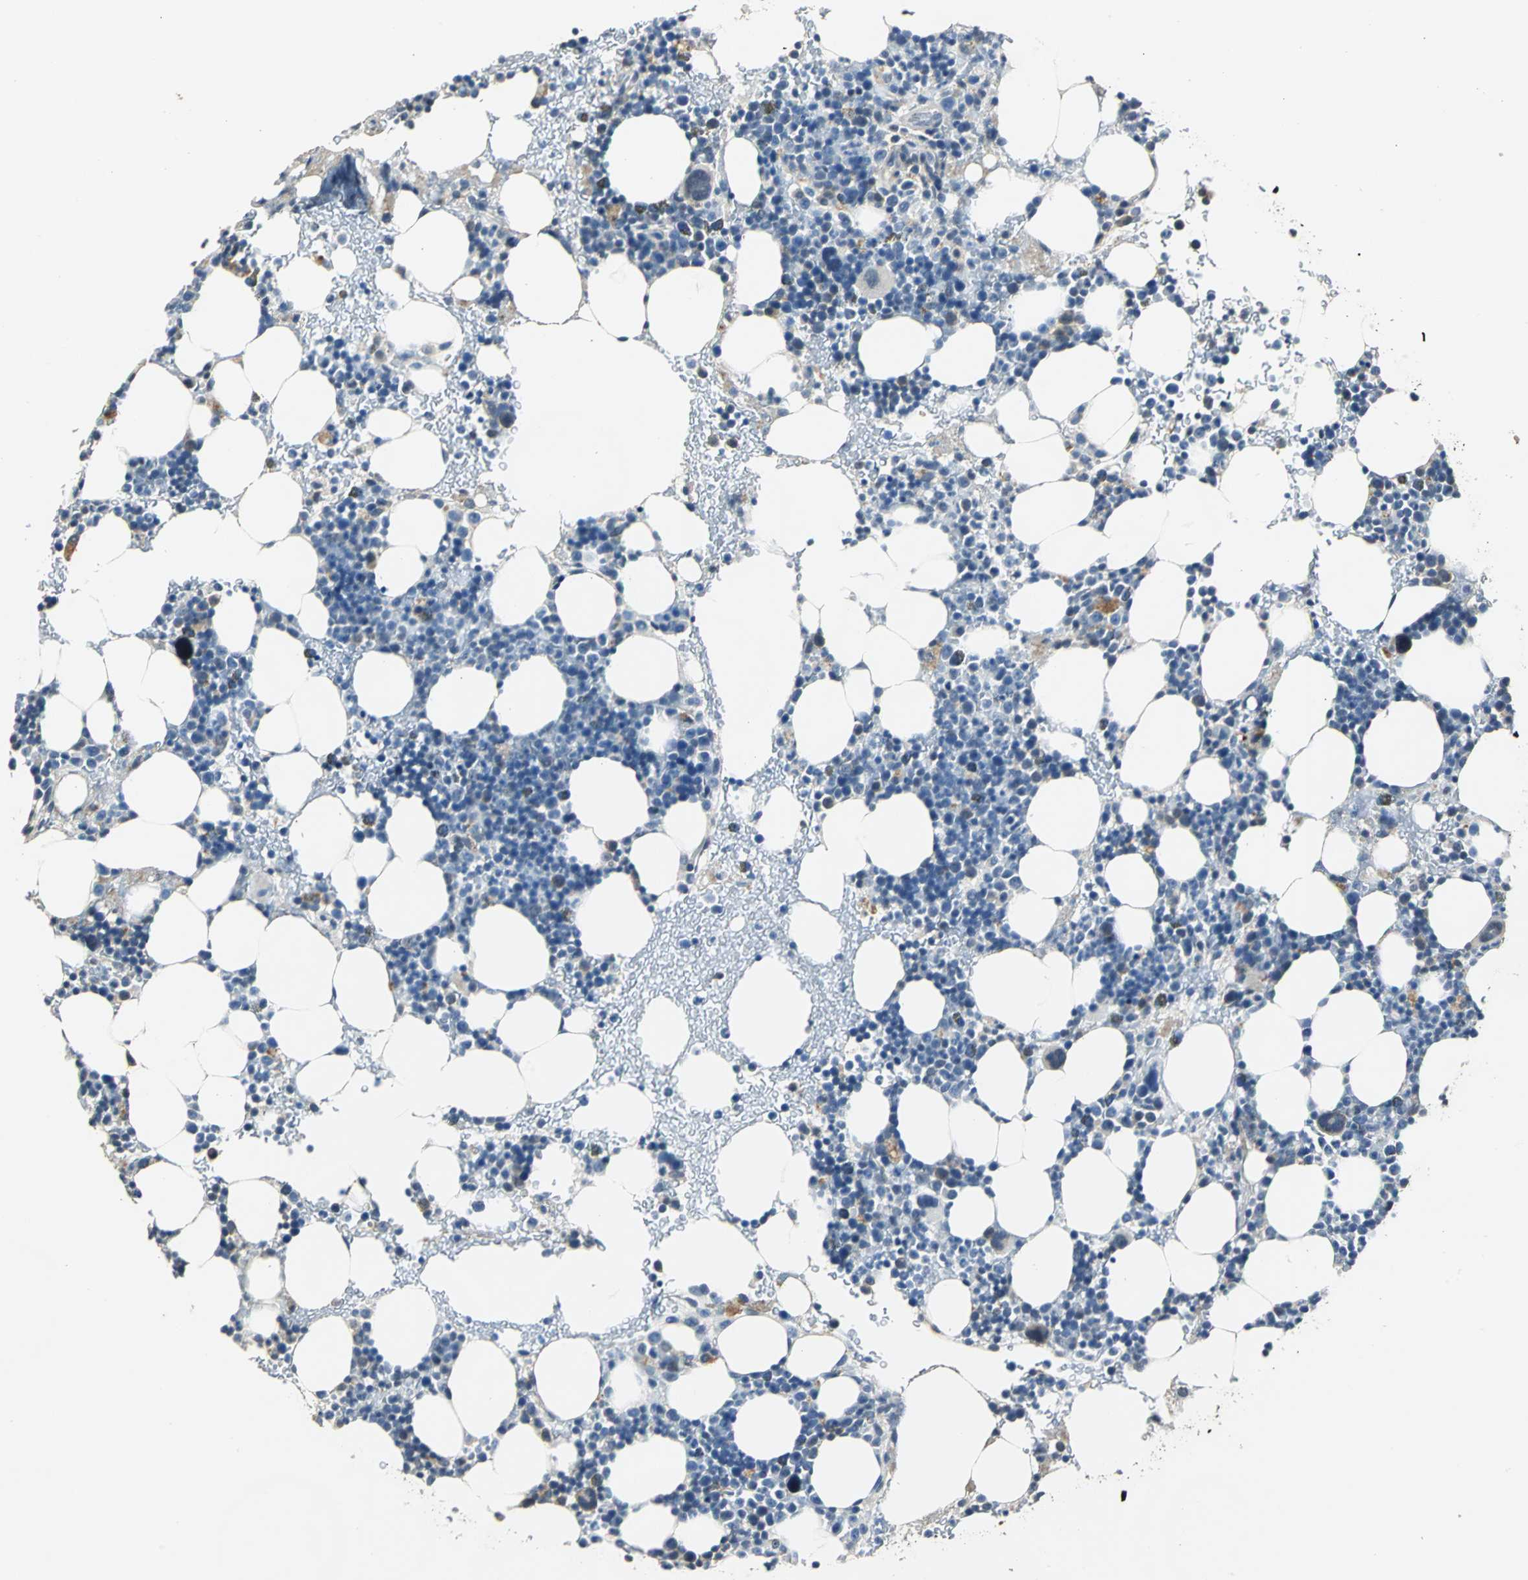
{"staining": {"intensity": "weak", "quantity": "<25%", "location": "cytoplasmic/membranous"}, "tissue": "bone marrow", "cell_type": "Hematopoietic cells", "image_type": "normal", "snomed": [{"axis": "morphology", "description": "Normal tissue, NOS"}, {"axis": "topography", "description": "Bone marrow"}], "caption": "Hematopoietic cells are negative for protein expression in benign human bone marrow. (Stains: DAB immunohistochemistry (IHC) with hematoxylin counter stain, Microscopy: brightfield microscopy at high magnification).", "gene": "OCLN", "patient": {"sex": "male", "age": 17}}